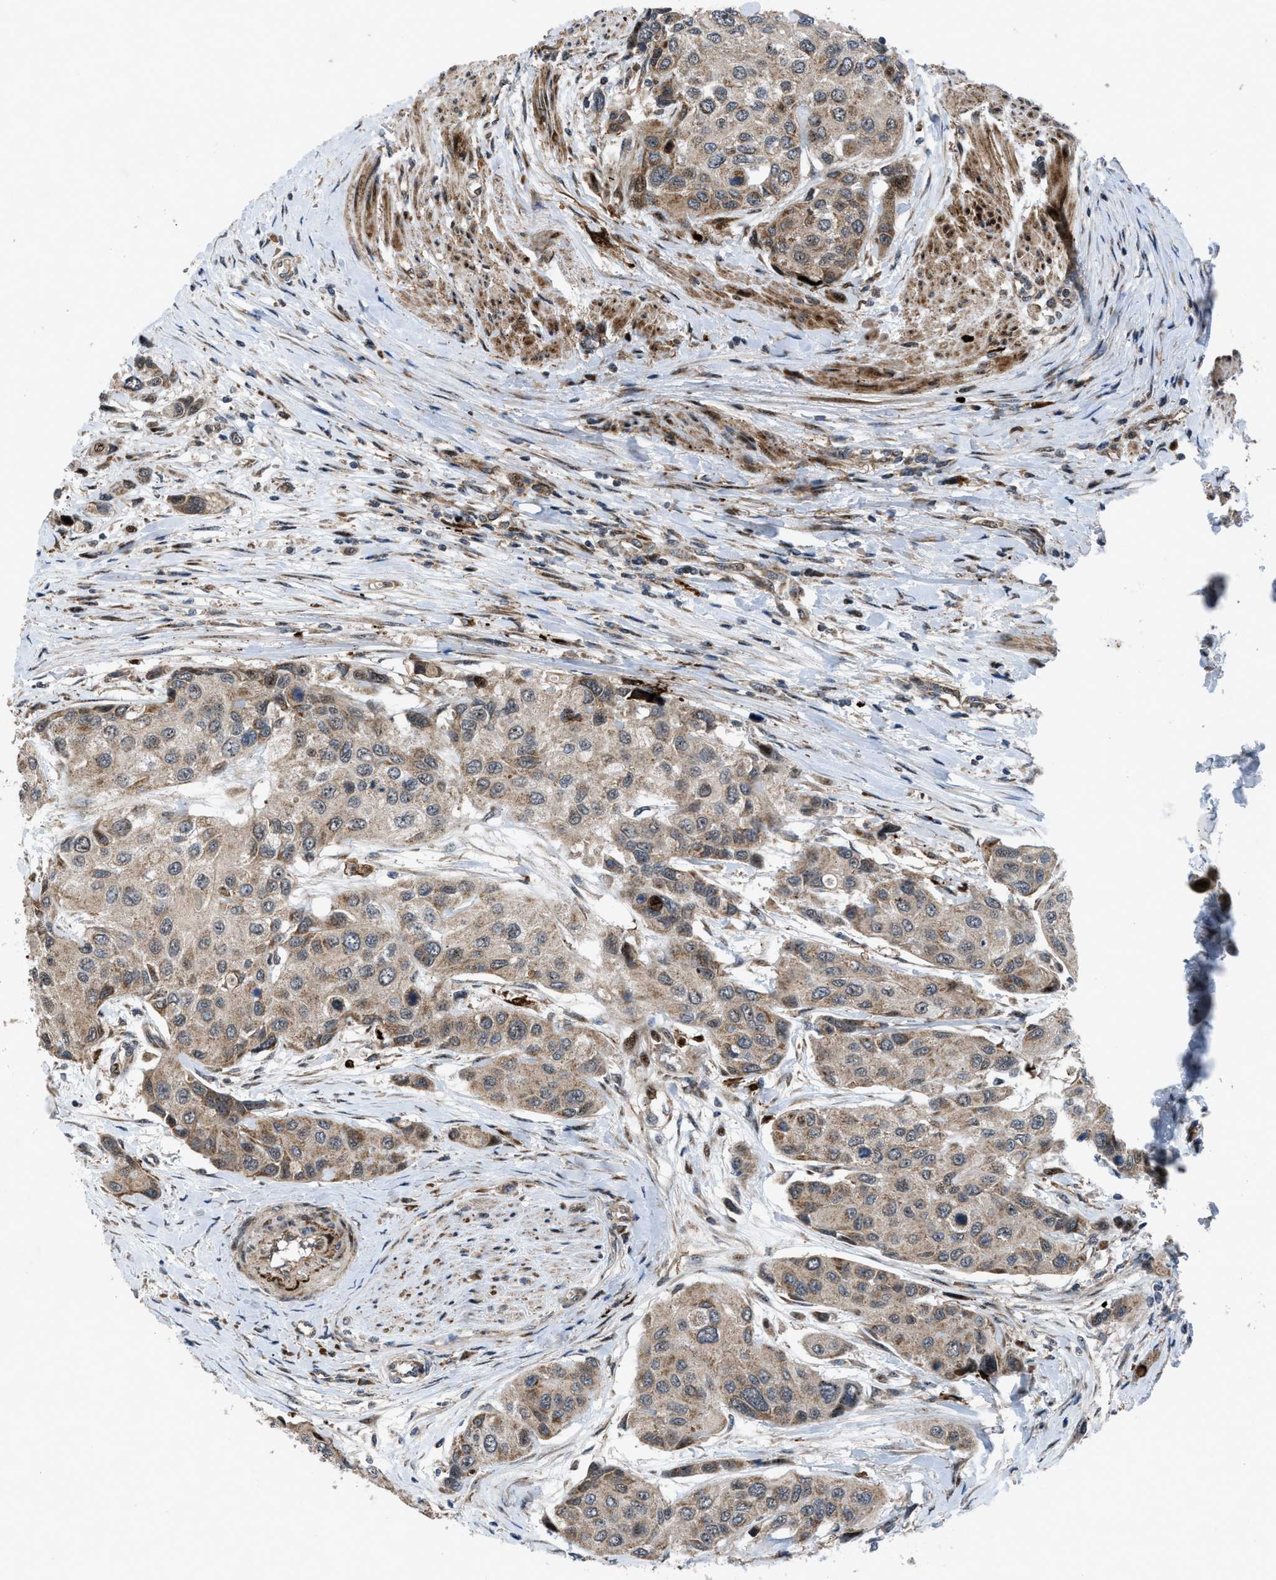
{"staining": {"intensity": "weak", "quantity": ">75%", "location": "cytoplasmic/membranous"}, "tissue": "urothelial cancer", "cell_type": "Tumor cells", "image_type": "cancer", "snomed": [{"axis": "morphology", "description": "Urothelial carcinoma, High grade"}, {"axis": "topography", "description": "Urinary bladder"}], "caption": "A high-resolution photomicrograph shows immunohistochemistry (IHC) staining of urothelial carcinoma (high-grade), which exhibits weak cytoplasmic/membranous staining in about >75% of tumor cells. (Stains: DAB (3,3'-diaminobenzidine) in brown, nuclei in blue, Microscopy: brightfield microscopy at high magnification).", "gene": "AP3M2", "patient": {"sex": "female", "age": 56}}